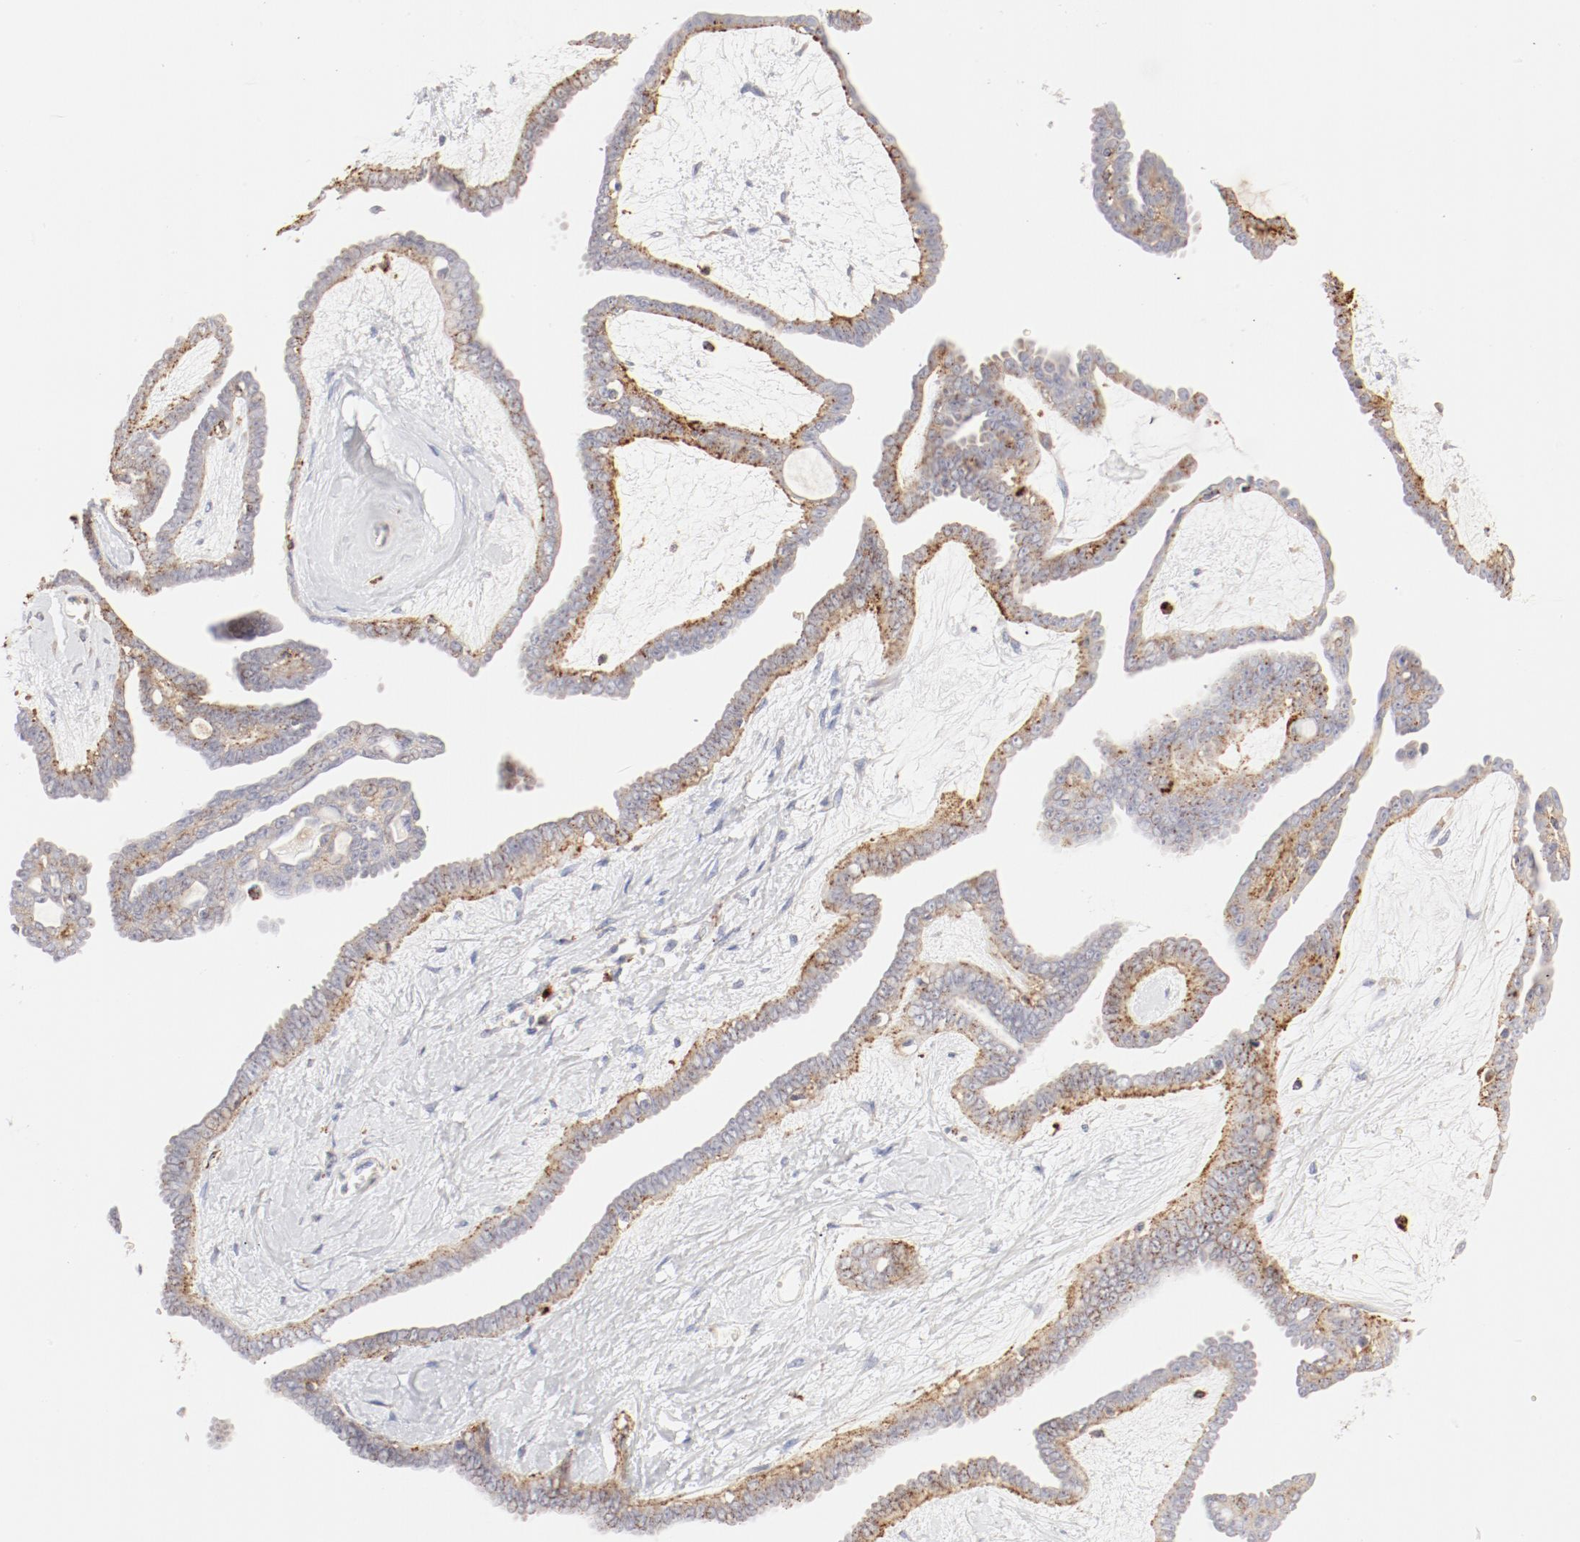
{"staining": {"intensity": "moderate", "quantity": "25%-75%", "location": "cytoplasmic/membranous"}, "tissue": "ovarian cancer", "cell_type": "Tumor cells", "image_type": "cancer", "snomed": [{"axis": "morphology", "description": "Cystadenocarcinoma, serous, NOS"}, {"axis": "topography", "description": "Ovary"}], "caption": "Immunohistochemistry staining of ovarian serous cystadenocarcinoma, which shows medium levels of moderate cytoplasmic/membranous staining in about 25%-75% of tumor cells indicating moderate cytoplasmic/membranous protein staining. The staining was performed using DAB (3,3'-diaminobenzidine) (brown) for protein detection and nuclei were counterstained in hematoxylin (blue).", "gene": "CTSH", "patient": {"sex": "female", "age": 71}}